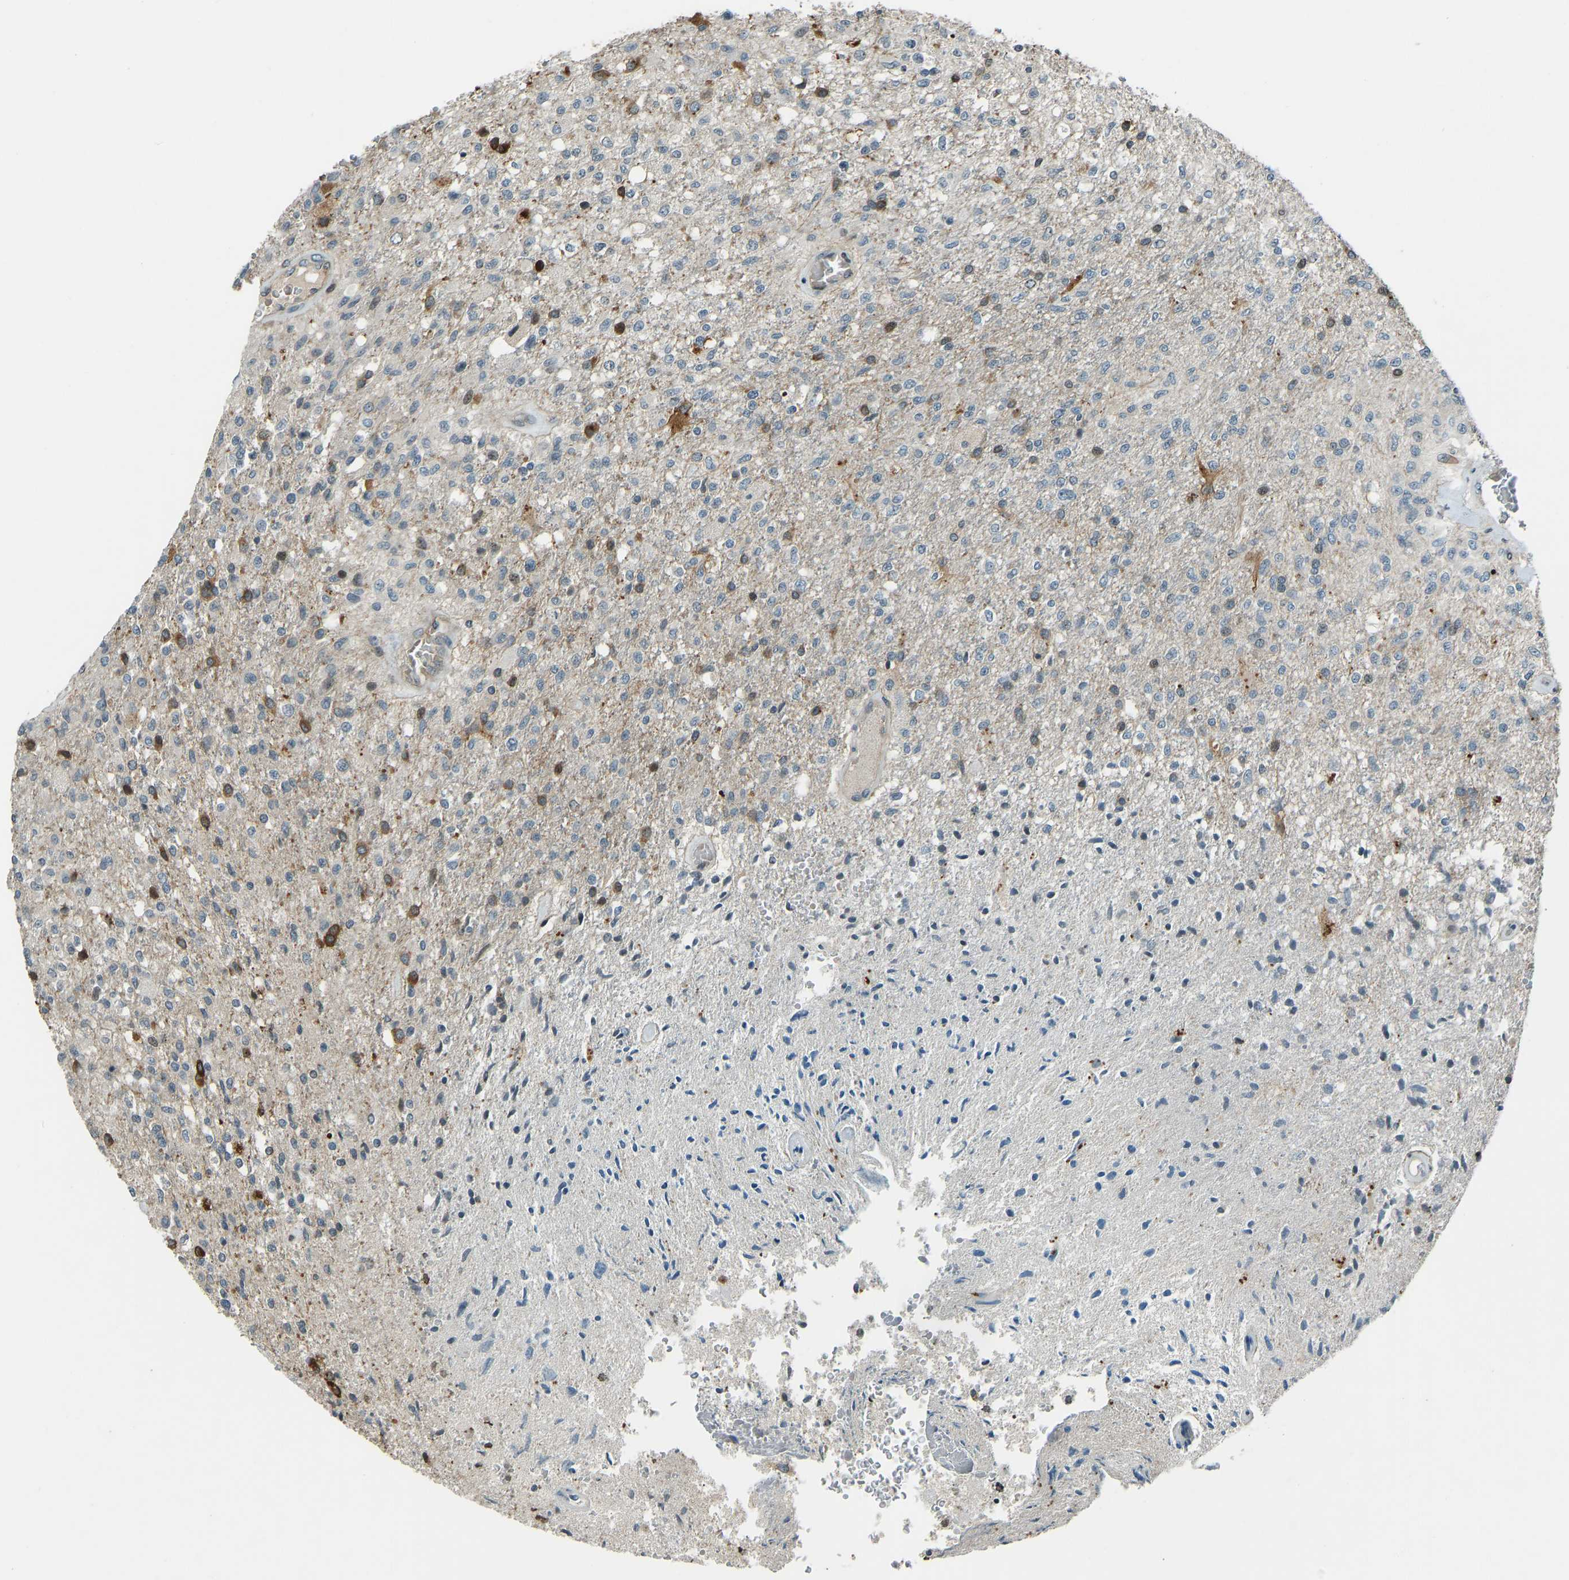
{"staining": {"intensity": "moderate", "quantity": "25%-75%", "location": "cytoplasmic/membranous"}, "tissue": "glioma", "cell_type": "Tumor cells", "image_type": "cancer", "snomed": [{"axis": "morphology", "description": "Normal tissue, NOS"}, {"axis": "morphology", "description": "Glioma, malignant, High grade"}, {"axis": "topography", "description": "Cerebral cortex"}], "caption": "High-magnification brightfield microscopy of glioma stained with DAB (3,3'-diaminobenzidine) (brown) and counterstained with hematoxylin (blue). tumor cells exhibit moderate cytoplasmic/membranous positivity is seen in about25%-75% of cells. (DAB IHC, brown staining for protein, blue staining for nuclei).", "gene": "SVOPL", "patient": {"sex": "male", "age": 77}}